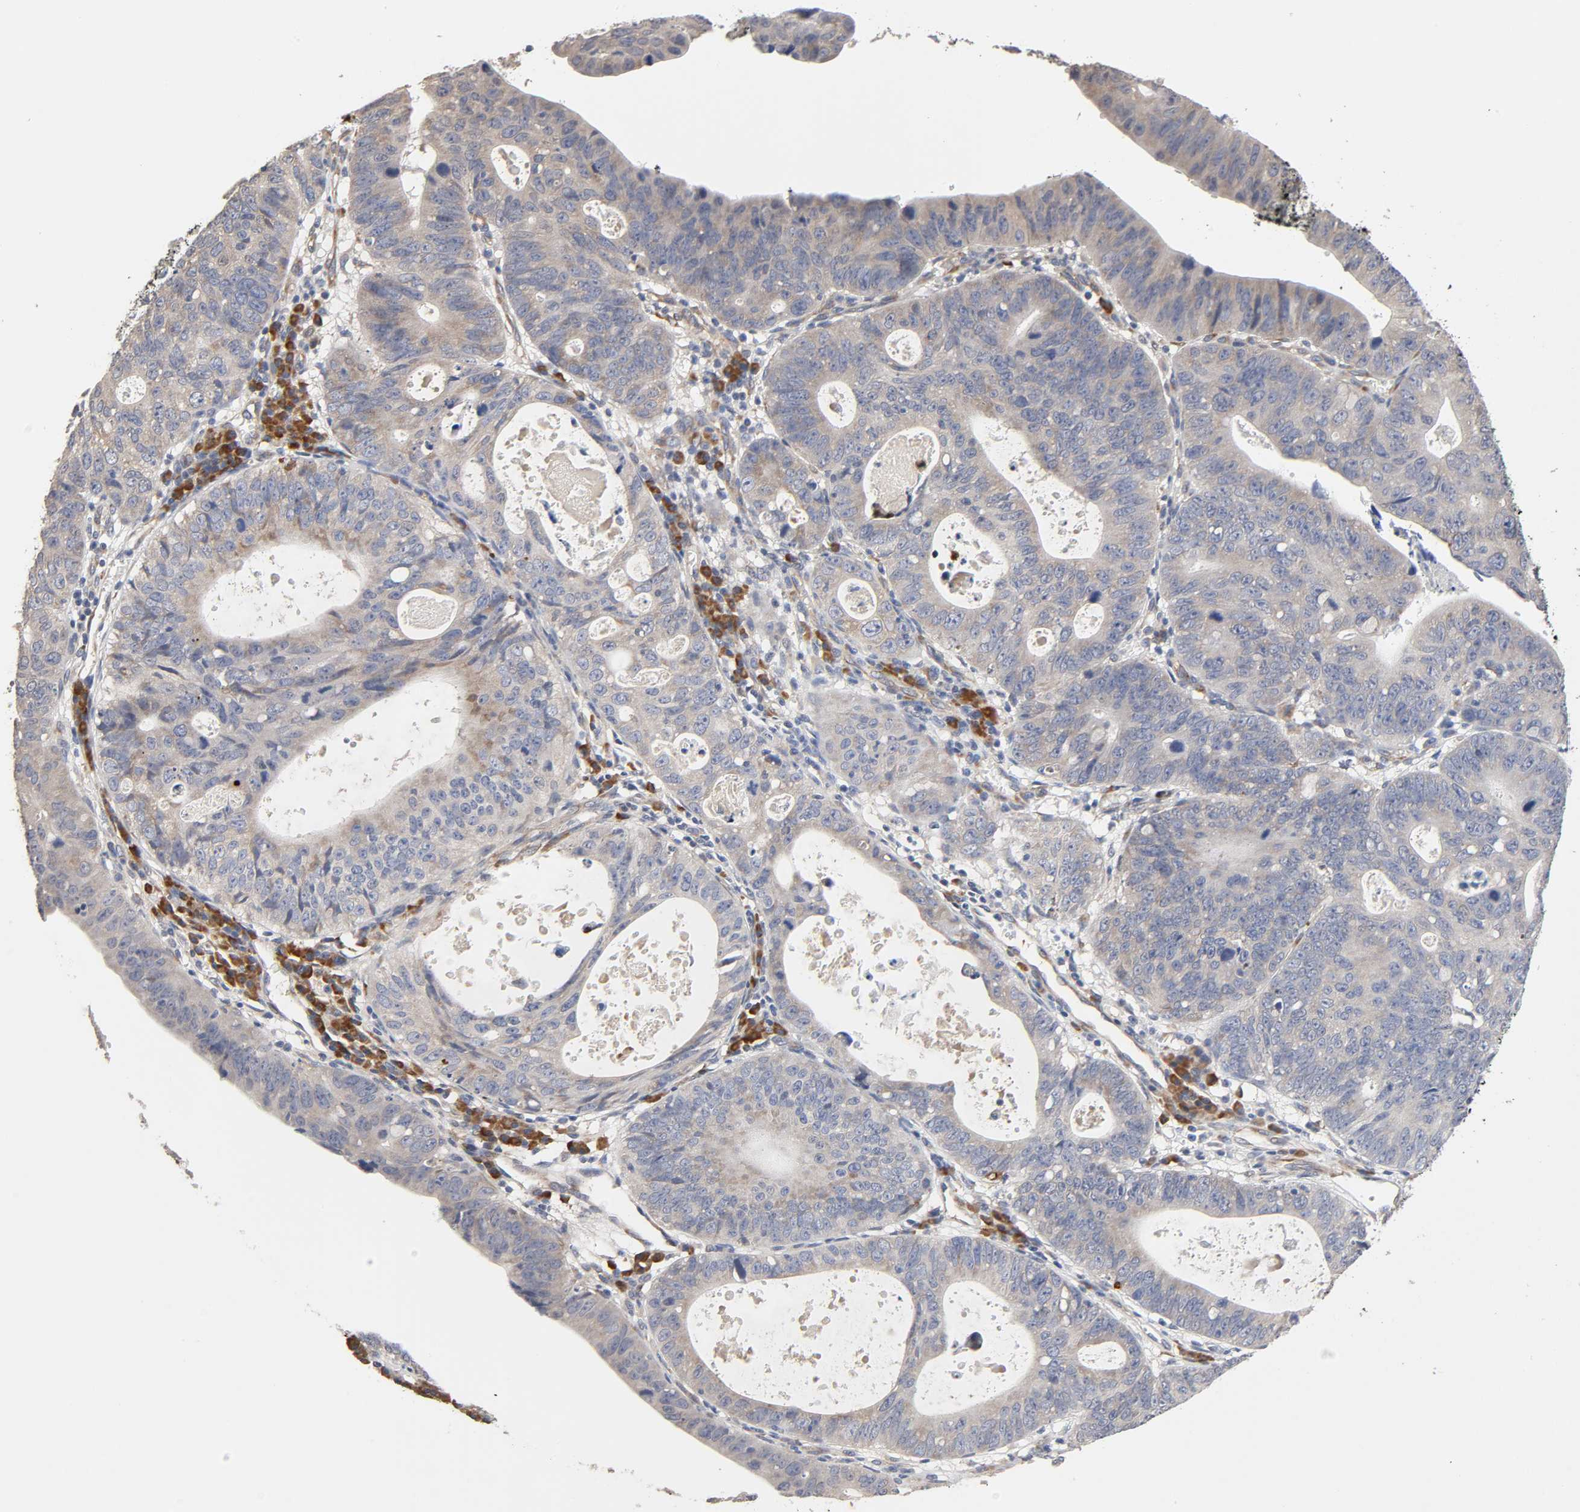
{"staining": {"intensity": "weak", "quantity": "25%-75%", "location": "cytoplasmic/membranous"}, "tissue": "stomach cancer", "cell_type": "Tumor cells", "image_type": "cancer", "snomed": [{"axis": "morphology", "description": "Adenocarcinoma, NOS"}, {"axis": "topography", "description": "Stomach"}], "caption": "Brown immunohistochemical staining in human stomach cancer reveals weak cytoplasmic/membranous positivity in approximately 25%-75% of tumor cells.", "gene": "HDLBP", "patient": {"sex": "male", "age": 59}}